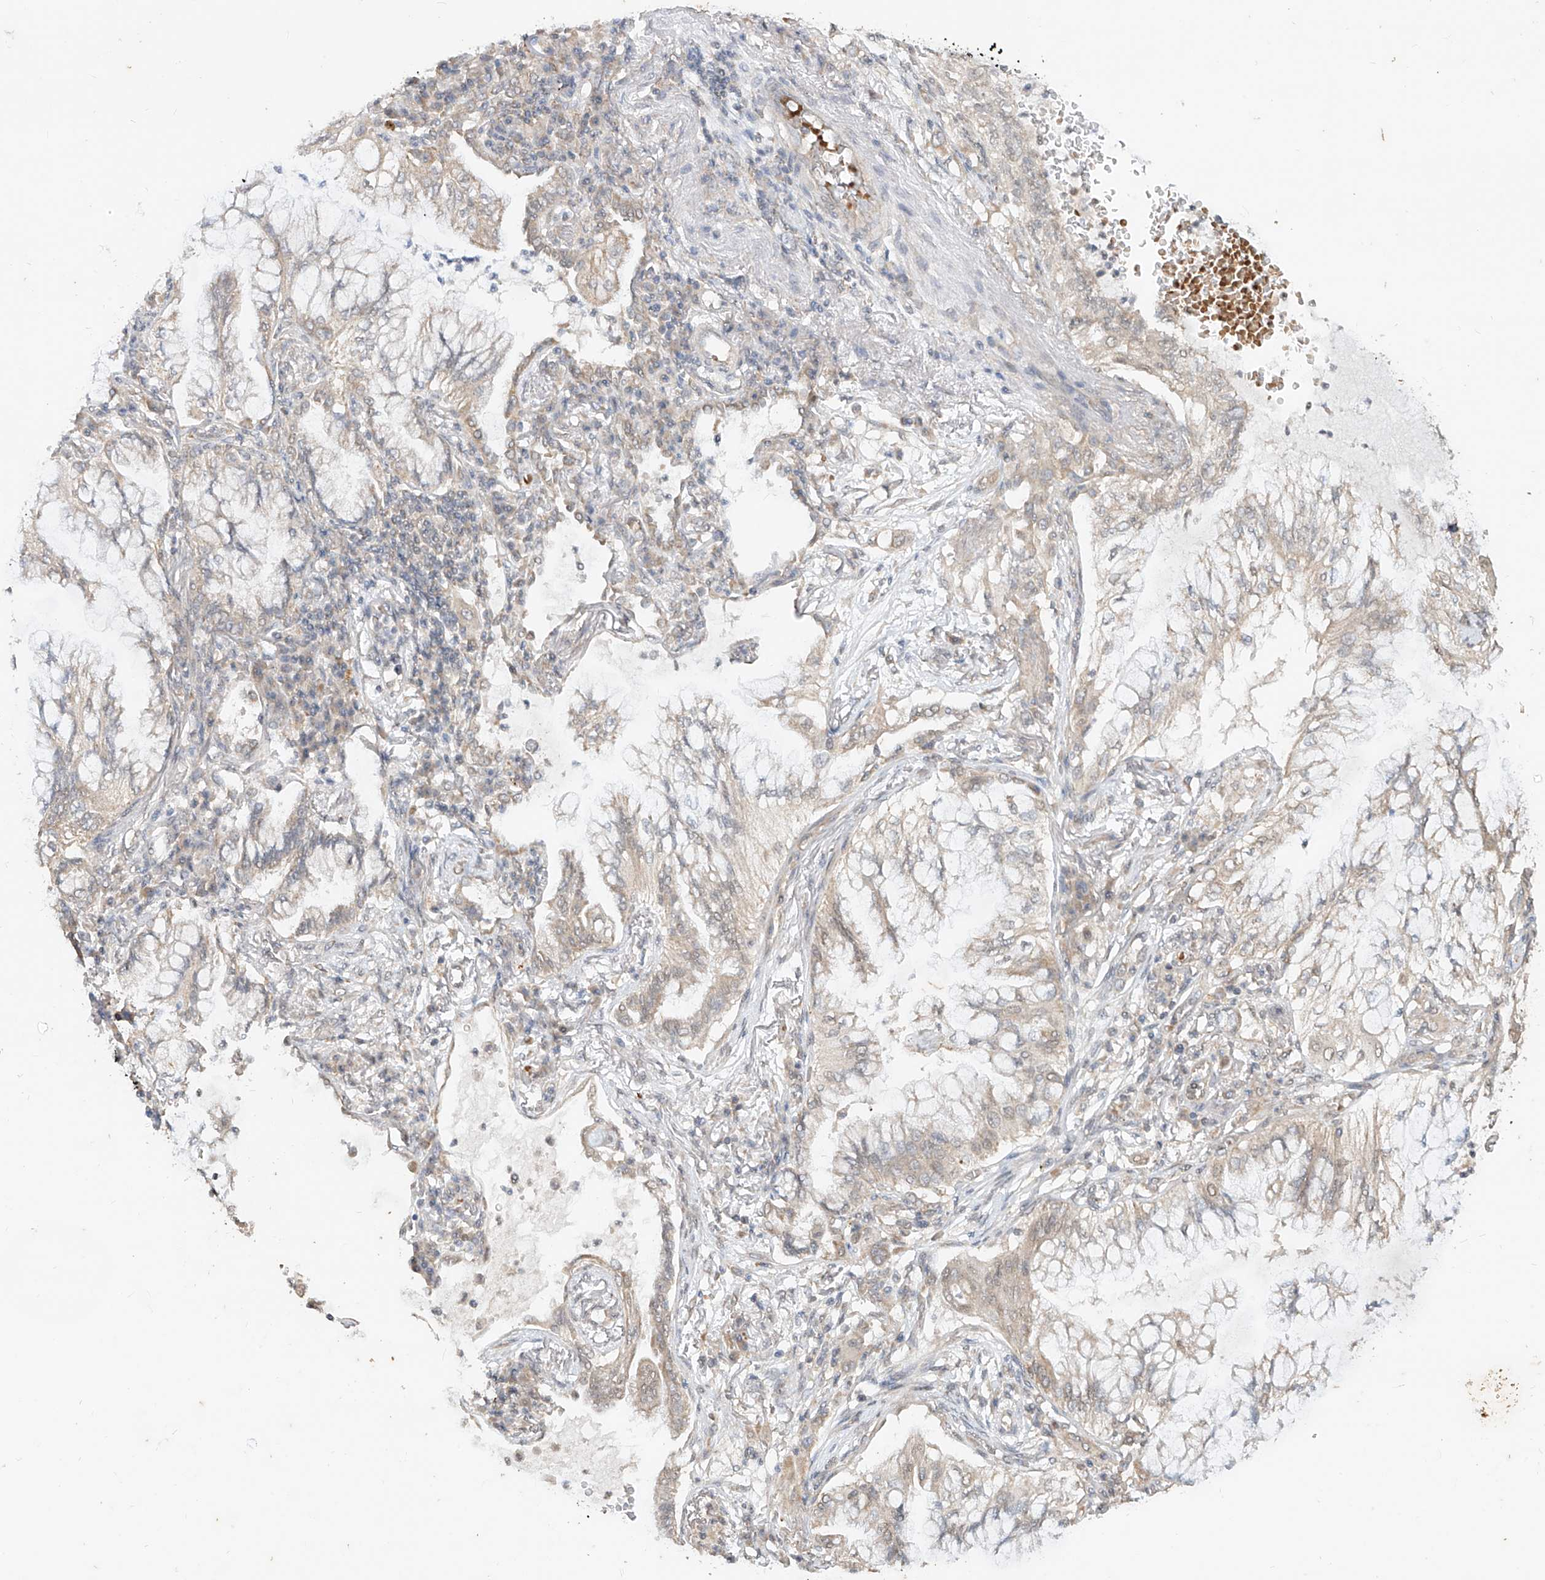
{"staining": {"intensity": "weak", "quantity": "<25%", "location": "cytoplasmic/membranous"}, "tissue": "lung cancer", "cell_type": "Tumor cells", "image_type": "cancer", "snomed": [{"axis": "morphology", "description": "Adenocarcinoma, NOS"}, {"axis": "topography", "description": "Lung"}], "caption": "Immunohistochemistry of human lung cancer (adenocarcinoma) exhibits no staining in tumor cells.", "gene": "MTUS2", "patient": {"sex": "female", "age": 70}}